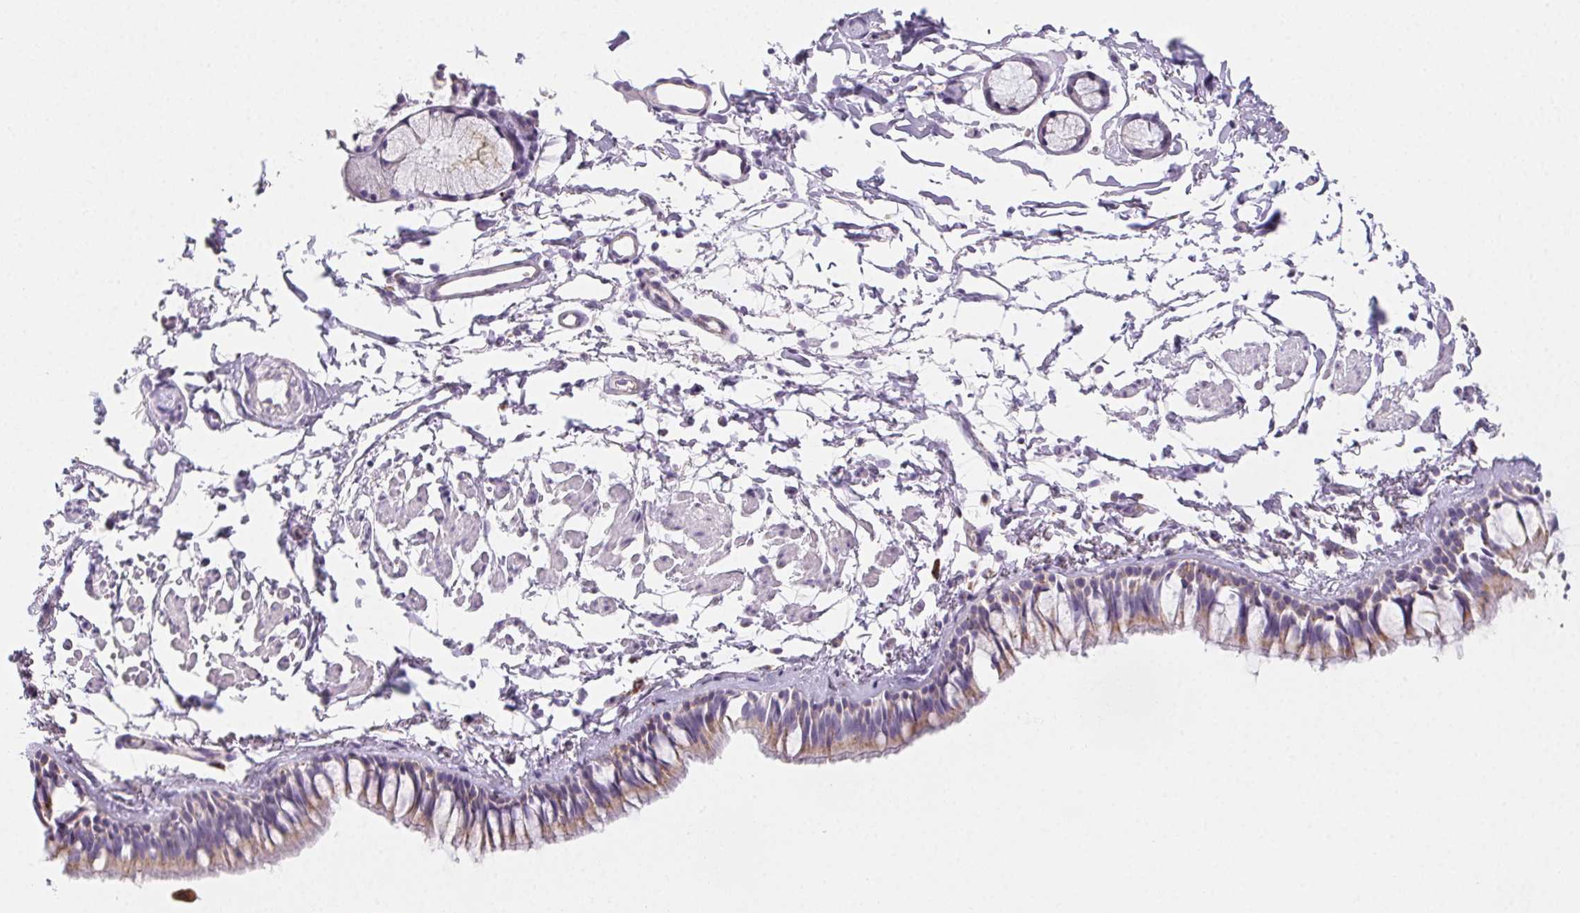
{"staining": {"intensity": "weak", "quantity": "25%-75%", "location": "cytoplasmic/membranous"}, "tissue": "bronchus", "cell_type": "Respiratory epithelial cells", "image_type": "normal", "snomed": [{"axis": "morphology", "description": "Normal tissue, NOS"}, {"axis": "topography", "description": "Bronchus"}], "caption": "IHC (DAB (3,3'-diaminobenzidine)) staining of benign bronchus exhibits weak cytoplasmic/membranous protein staining in about 25%-75% of respiratory epithelial cells. (DAB = brown stain, brightfield microscopy at high magnification).", "gene": "LIPA", "patient": {"sex": "female", "age": 59}}